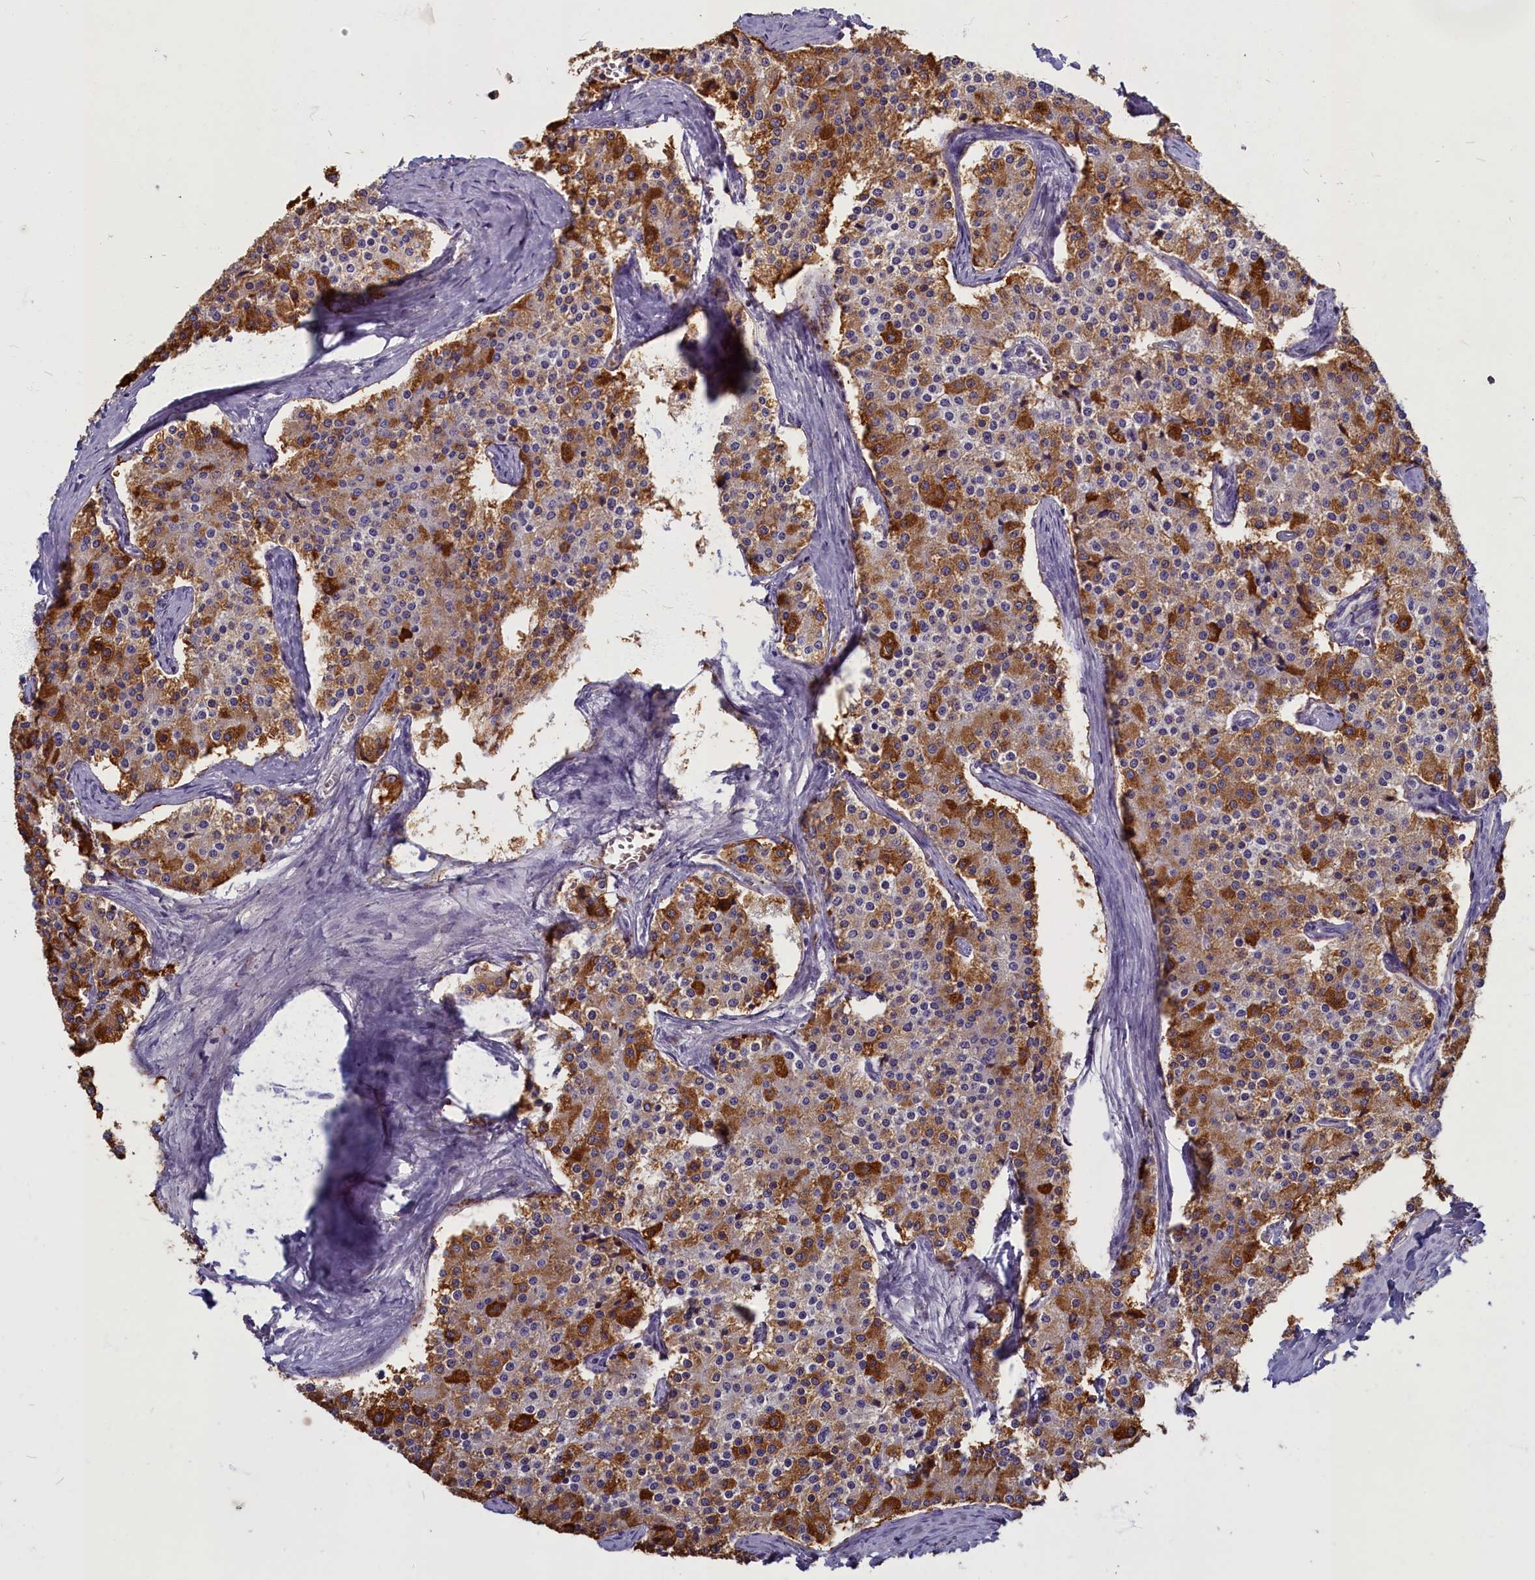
{"staining": {"intensity": "strong", "quantity": "25%-75%", "location": "cytoplasmic/membranous"}, "tissue": "carcinoid", "cell_type": "Tumor cells", "image_type": "cancer", "snomed": [{"axis": "morphology", "description": "Carcinoid, malignant, NOS"}, {"axis": "topography", "description": "Colon"}], "caption": "Tumor cells show high levels of strong cytoplasmic/membranous expression in about 25%-75% of cells in carcinoid (malignant). (Stains: DAB in brown, nuclei in blue, Microscopy: brightfield microscopy at high magnification).", "gene": "SV2C", "patient": {"sex": "female", "age": 52}}